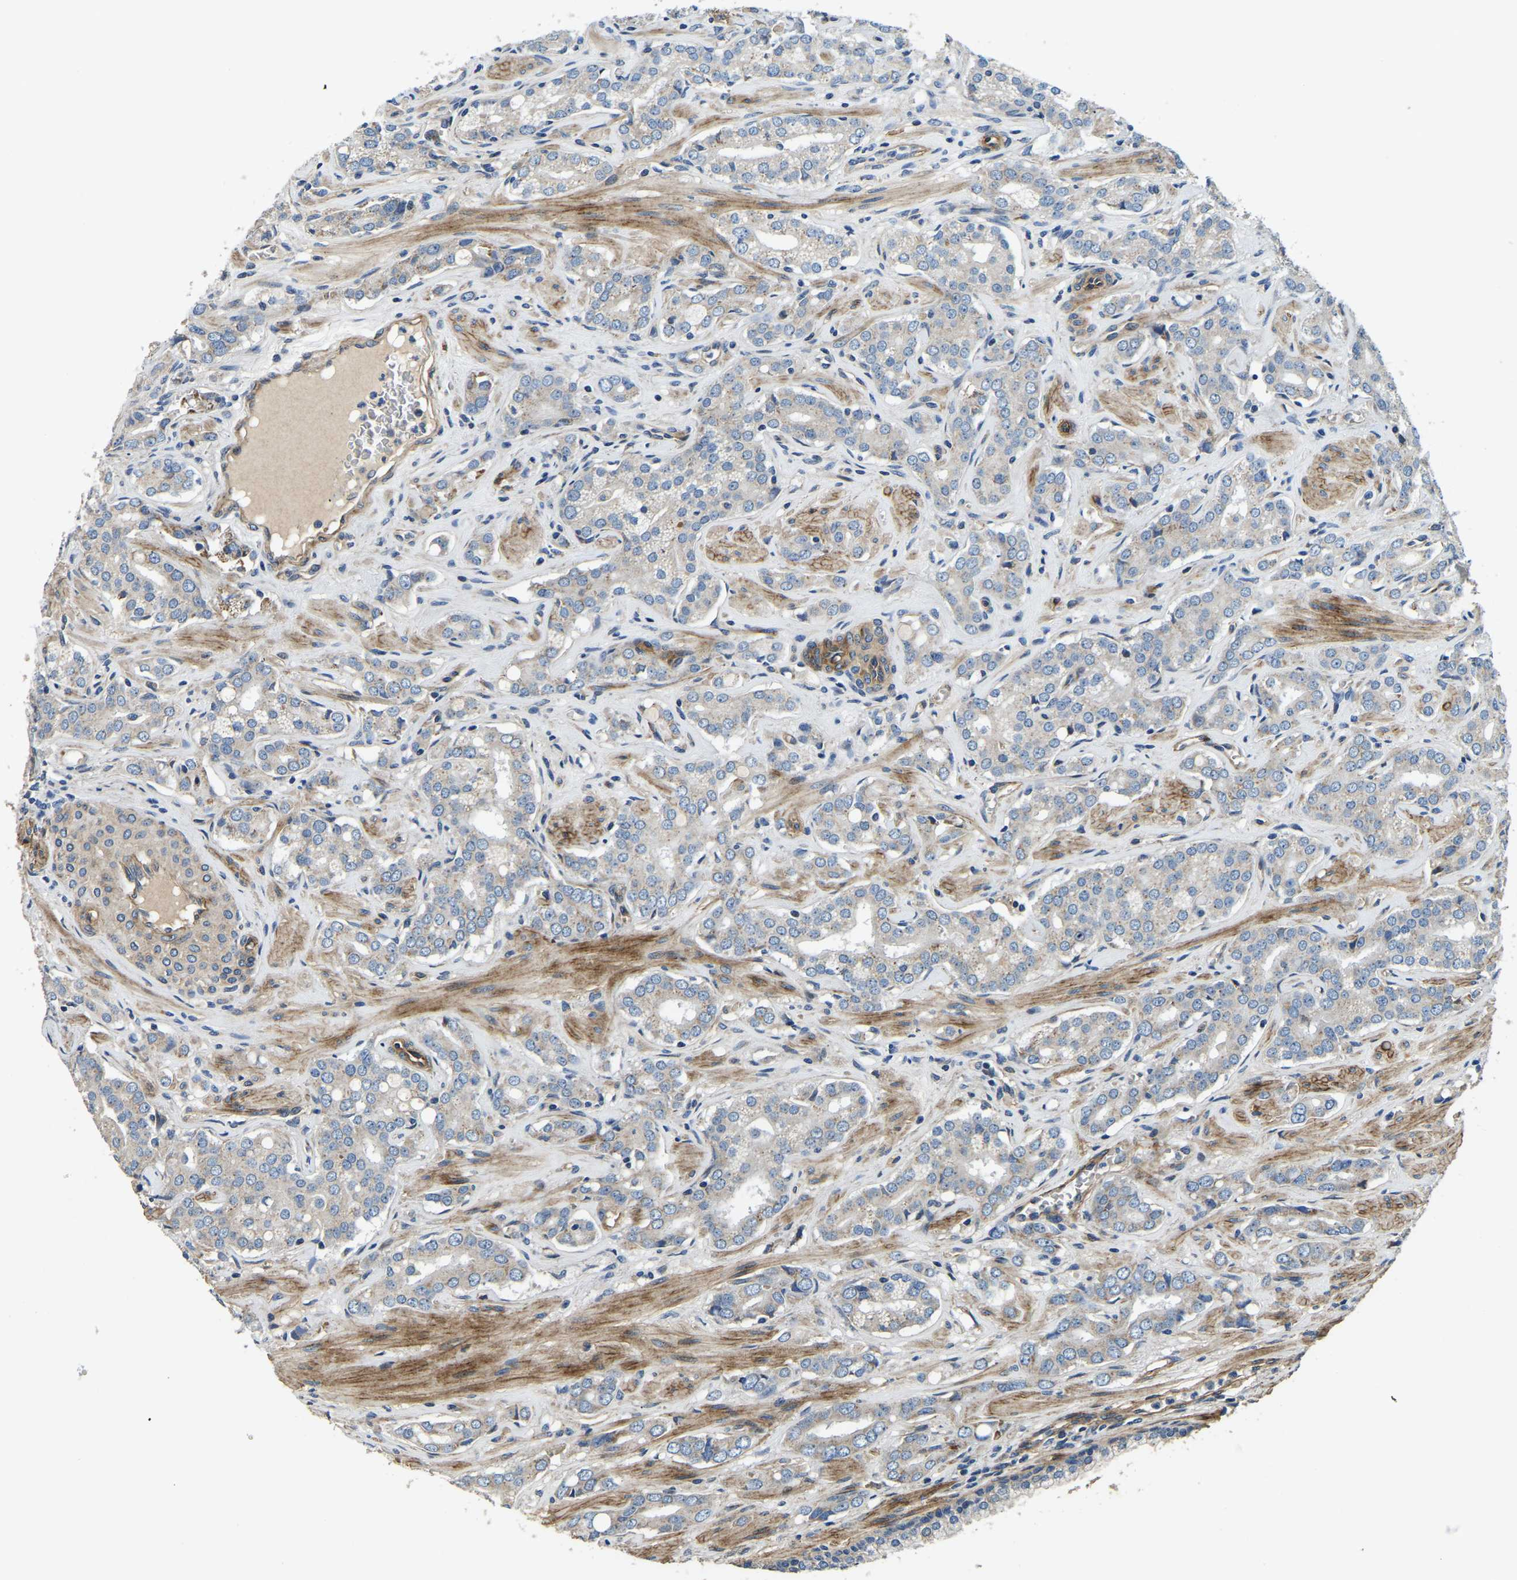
{"staining": {"intensity": "weak", "quantity": "<25%", "location": "cytoplasmic/membranous"}, "tissue": "prostate cancer", "cell_type": "Tumor cells", "image_type": "cancer", "snomed": [{"axis": "morphology", "description": "Adenocarcinoma, High grade"}, {"axis": "topography", "description": "Prostate"}], "caption": "The micrograph displays no staining of tumor cells in prostate cancer (high-grade adenocarcinoma).", "gene": "RNF39", "patient": {"sex": "male", "age": 52}}